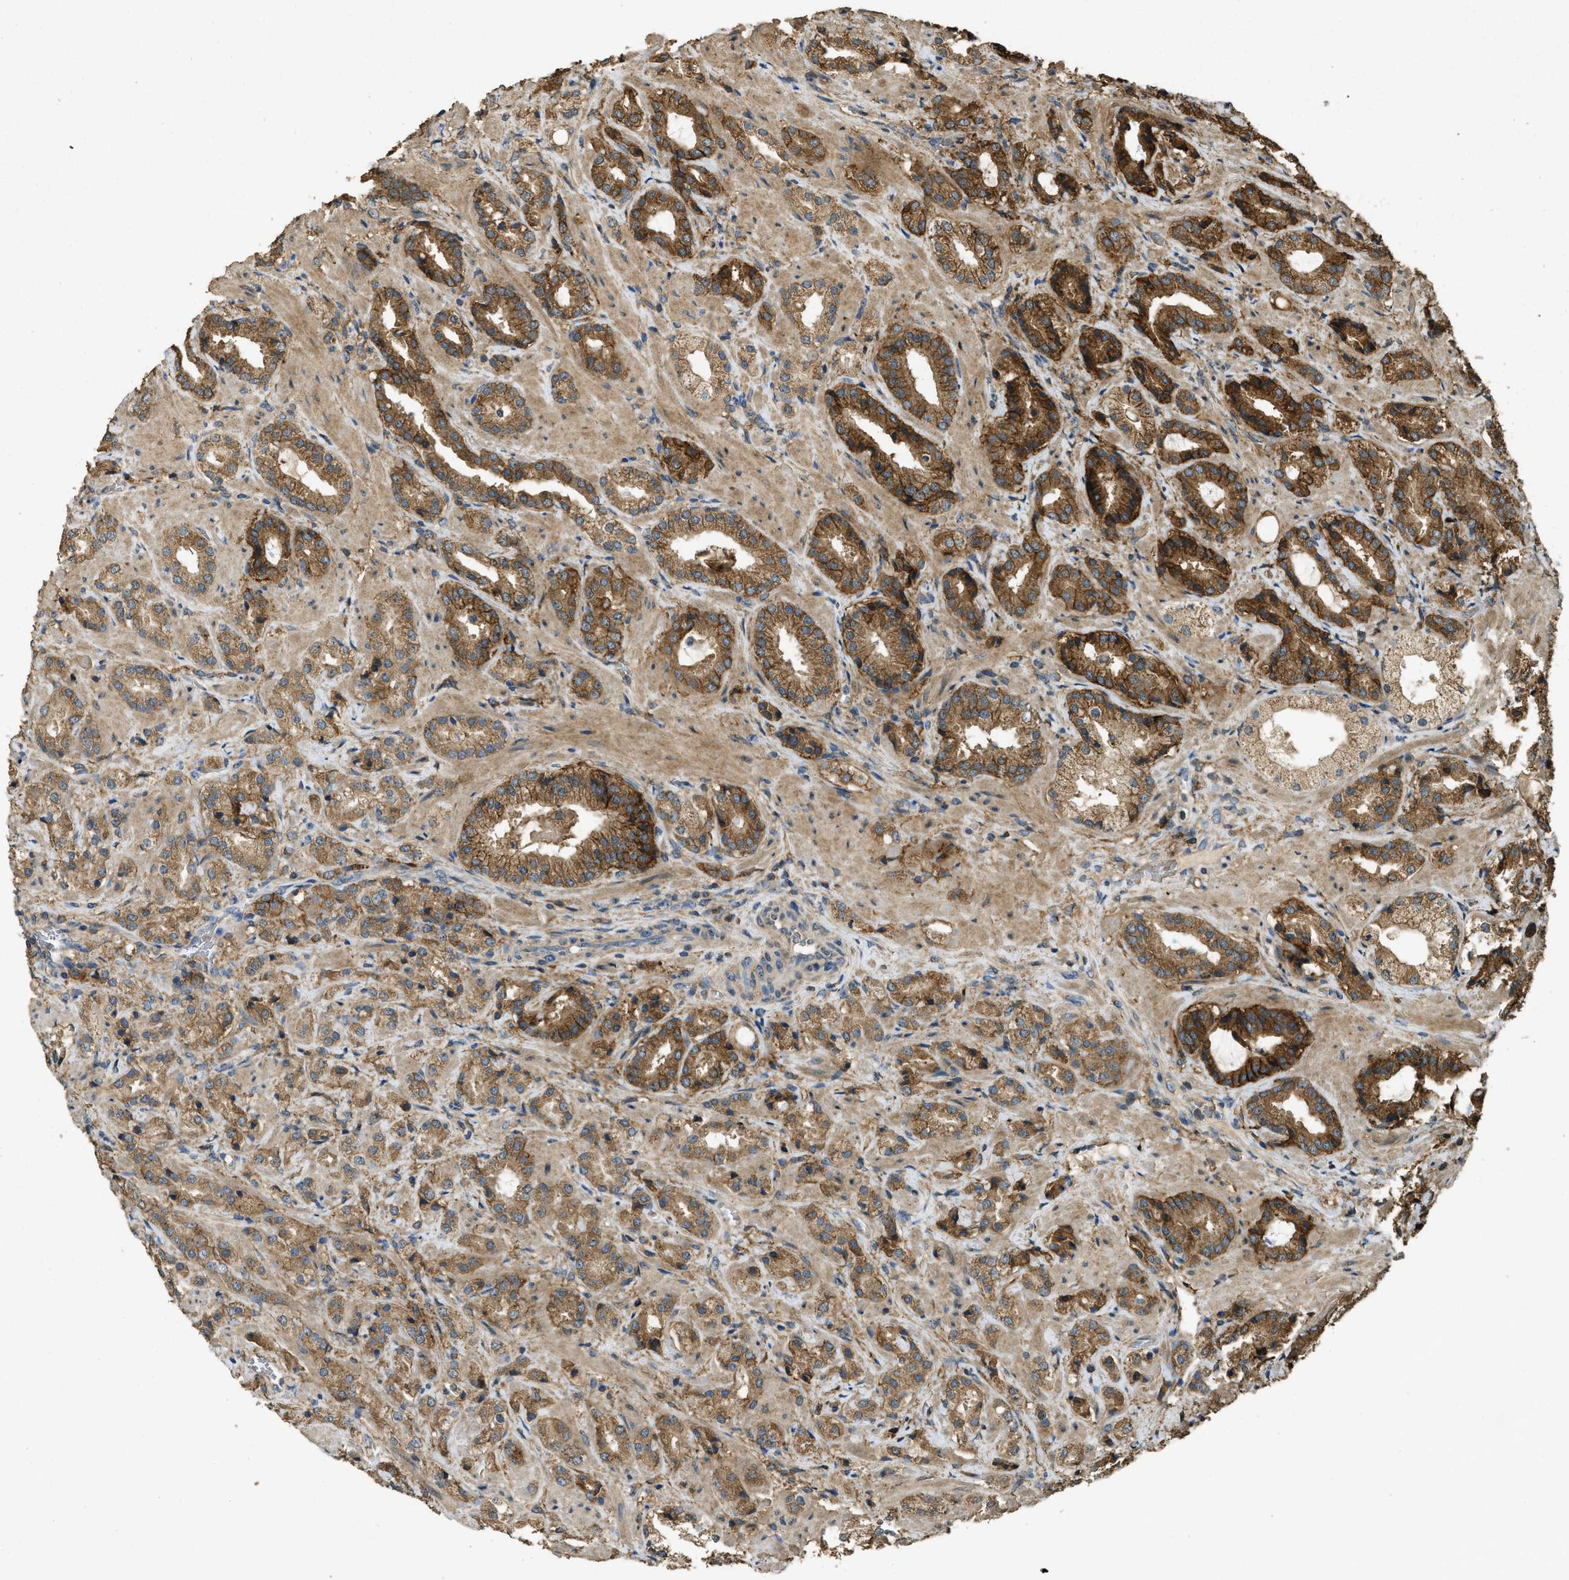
{"staining": {"intensity": "moderate", "quantity": ">75%", "location": "cytoplasmic/membranous"}, "tissue": "prostate cancer", "cell_type": "Tumor cells", "image_type": "cancer", "snomed": [{"axis": "morphology", "description": "Adenocarcinoma, High grade"}, {"axis": "topography", "description": "Prostate"}], "caption": "Immunohistochemical staining of human prostate cancer (adenocarcinoma (high-grade)) shows medium levels of moderate cytoplasmic/membranous protein expression in about >75% of tumor cells.", "gene": "CD276", "patient": {"sex": "male", "age": 64}}